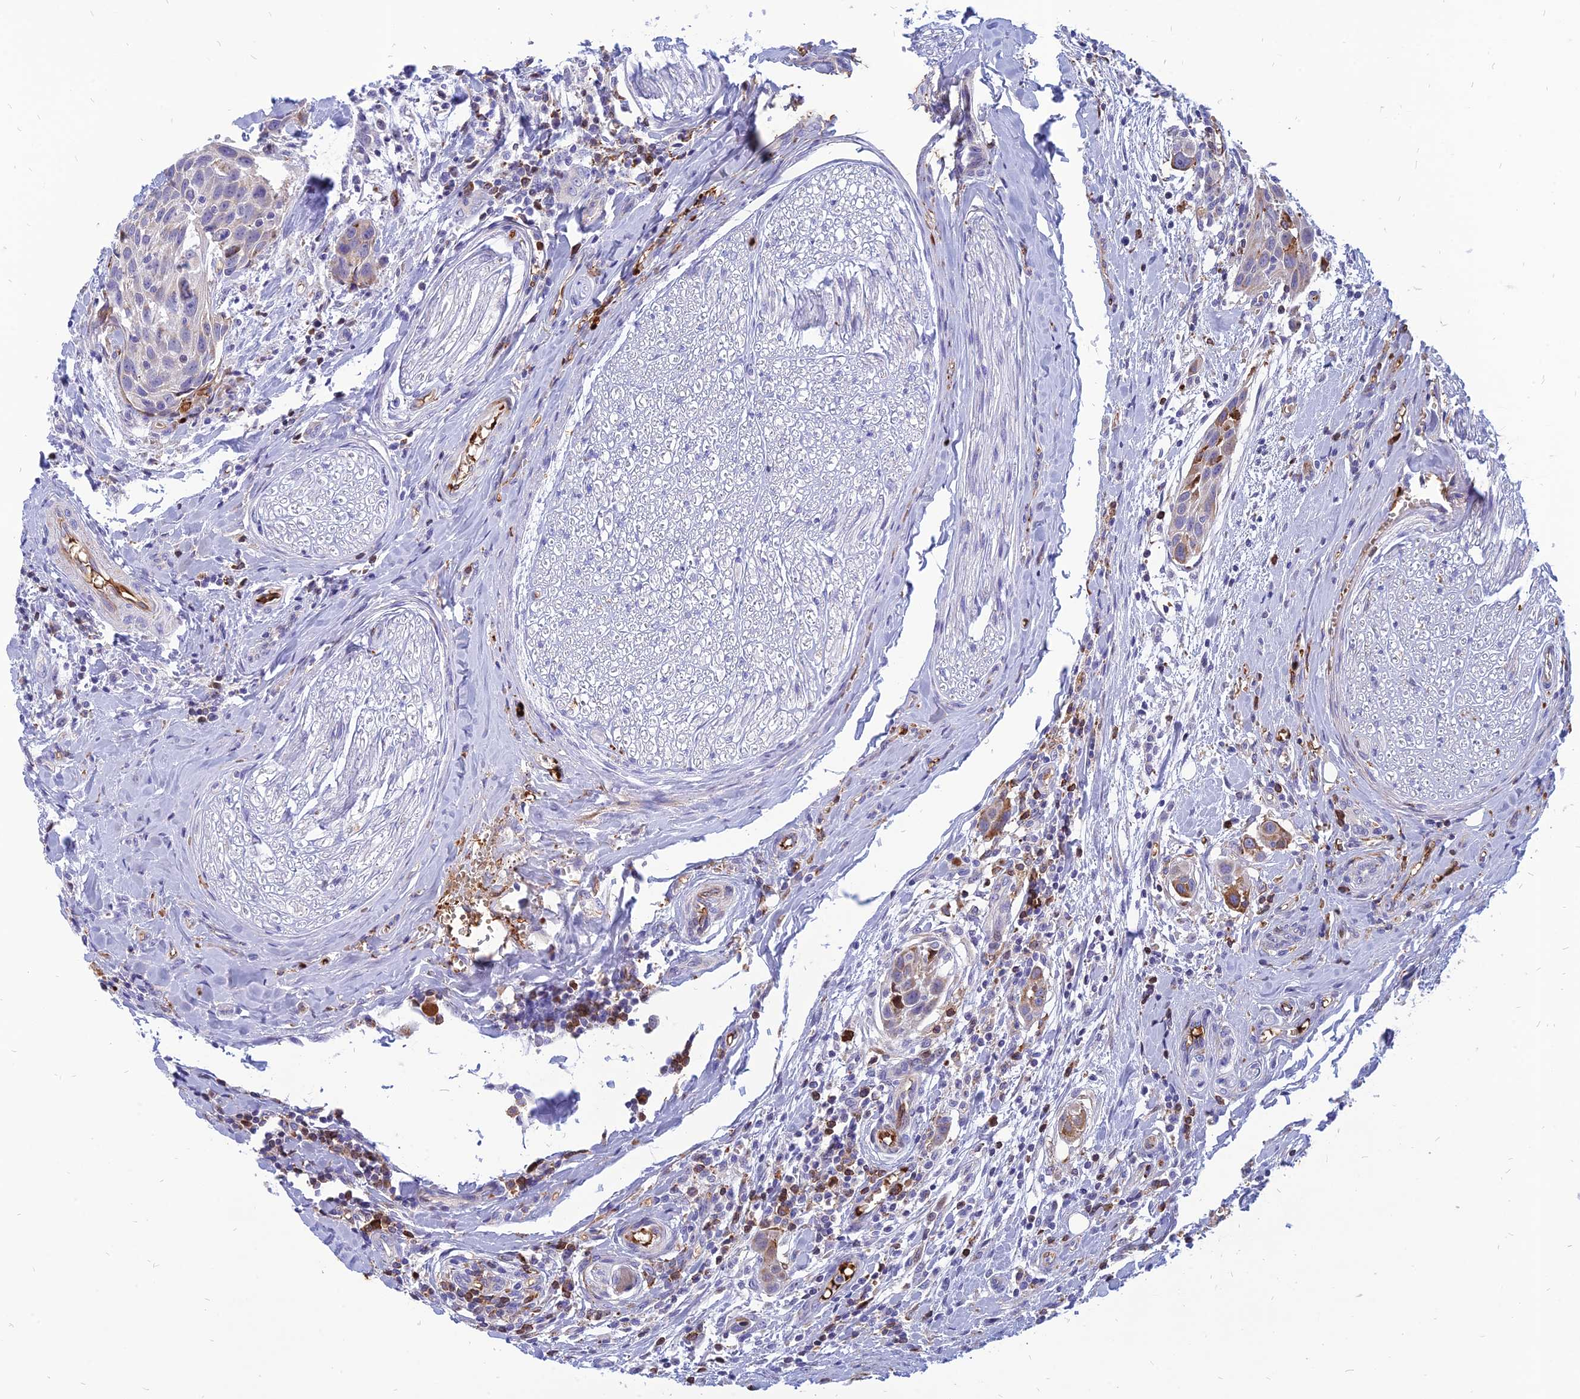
{"staining": {"intensity": "moderate", "quantity": "<25%", "location": "cytoplasmic/membranous"}, "tissue": "head and neck cancer", "cell_type": "Tumor cells", "image_type": "cancer", "snomed": [{"axis": "morphology", "description": "Squamous cell carcinoma, NOS"}, {"axis": "topography", "description": "Oral tissue"}, {"axis": "topography", "description": "Head-Neck"}], "caption": "About <25% of tumor cells in human head and neck squamous cell carcinoma exhibit moderate cytoplasmic/membranous protein expression as visualized by brown immunohistochemical staining.", "gene": "HHAT", "patient": {"sex": "female", "age": 50}}